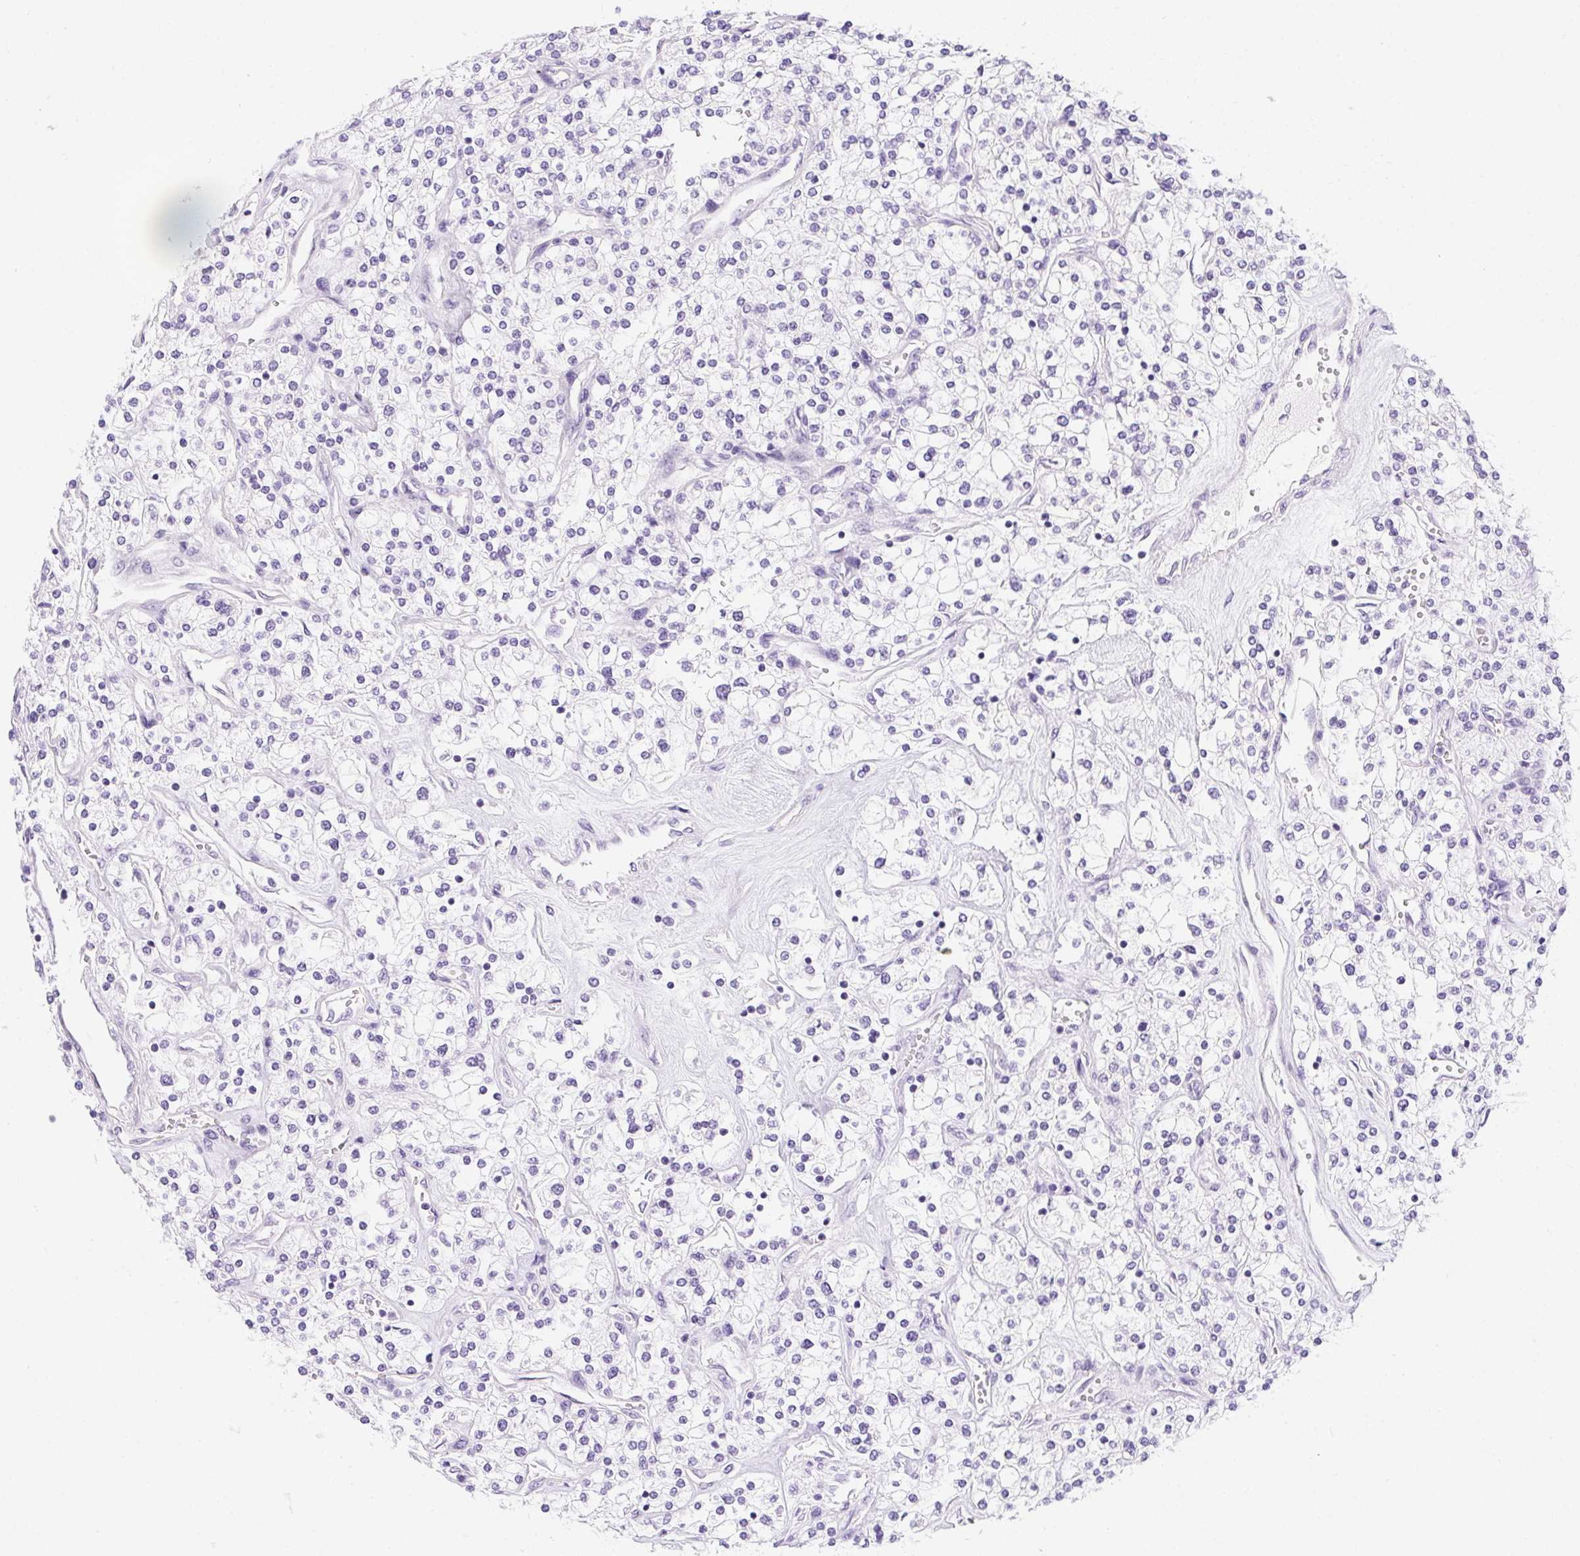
{"staining": {"intensity": "negative", "quantity": "none", "location": "none"}, "tissue": "renal cancer", "cell_type": "Tumor cells", "image_type": "cancer", "snomed": [{"axis": "morphology", "description": "Adenocarcinoma, NOS"}, {"axis": "topography", "description": "Kidney"}], "caption": "Immunohistochemistry image of human renal adenocarcinoma stained for a protein (brown), which reveals no positivity in tumor cells.", "gene": "PRKAA1", "patient": {"sex": "male", "age": 80}}